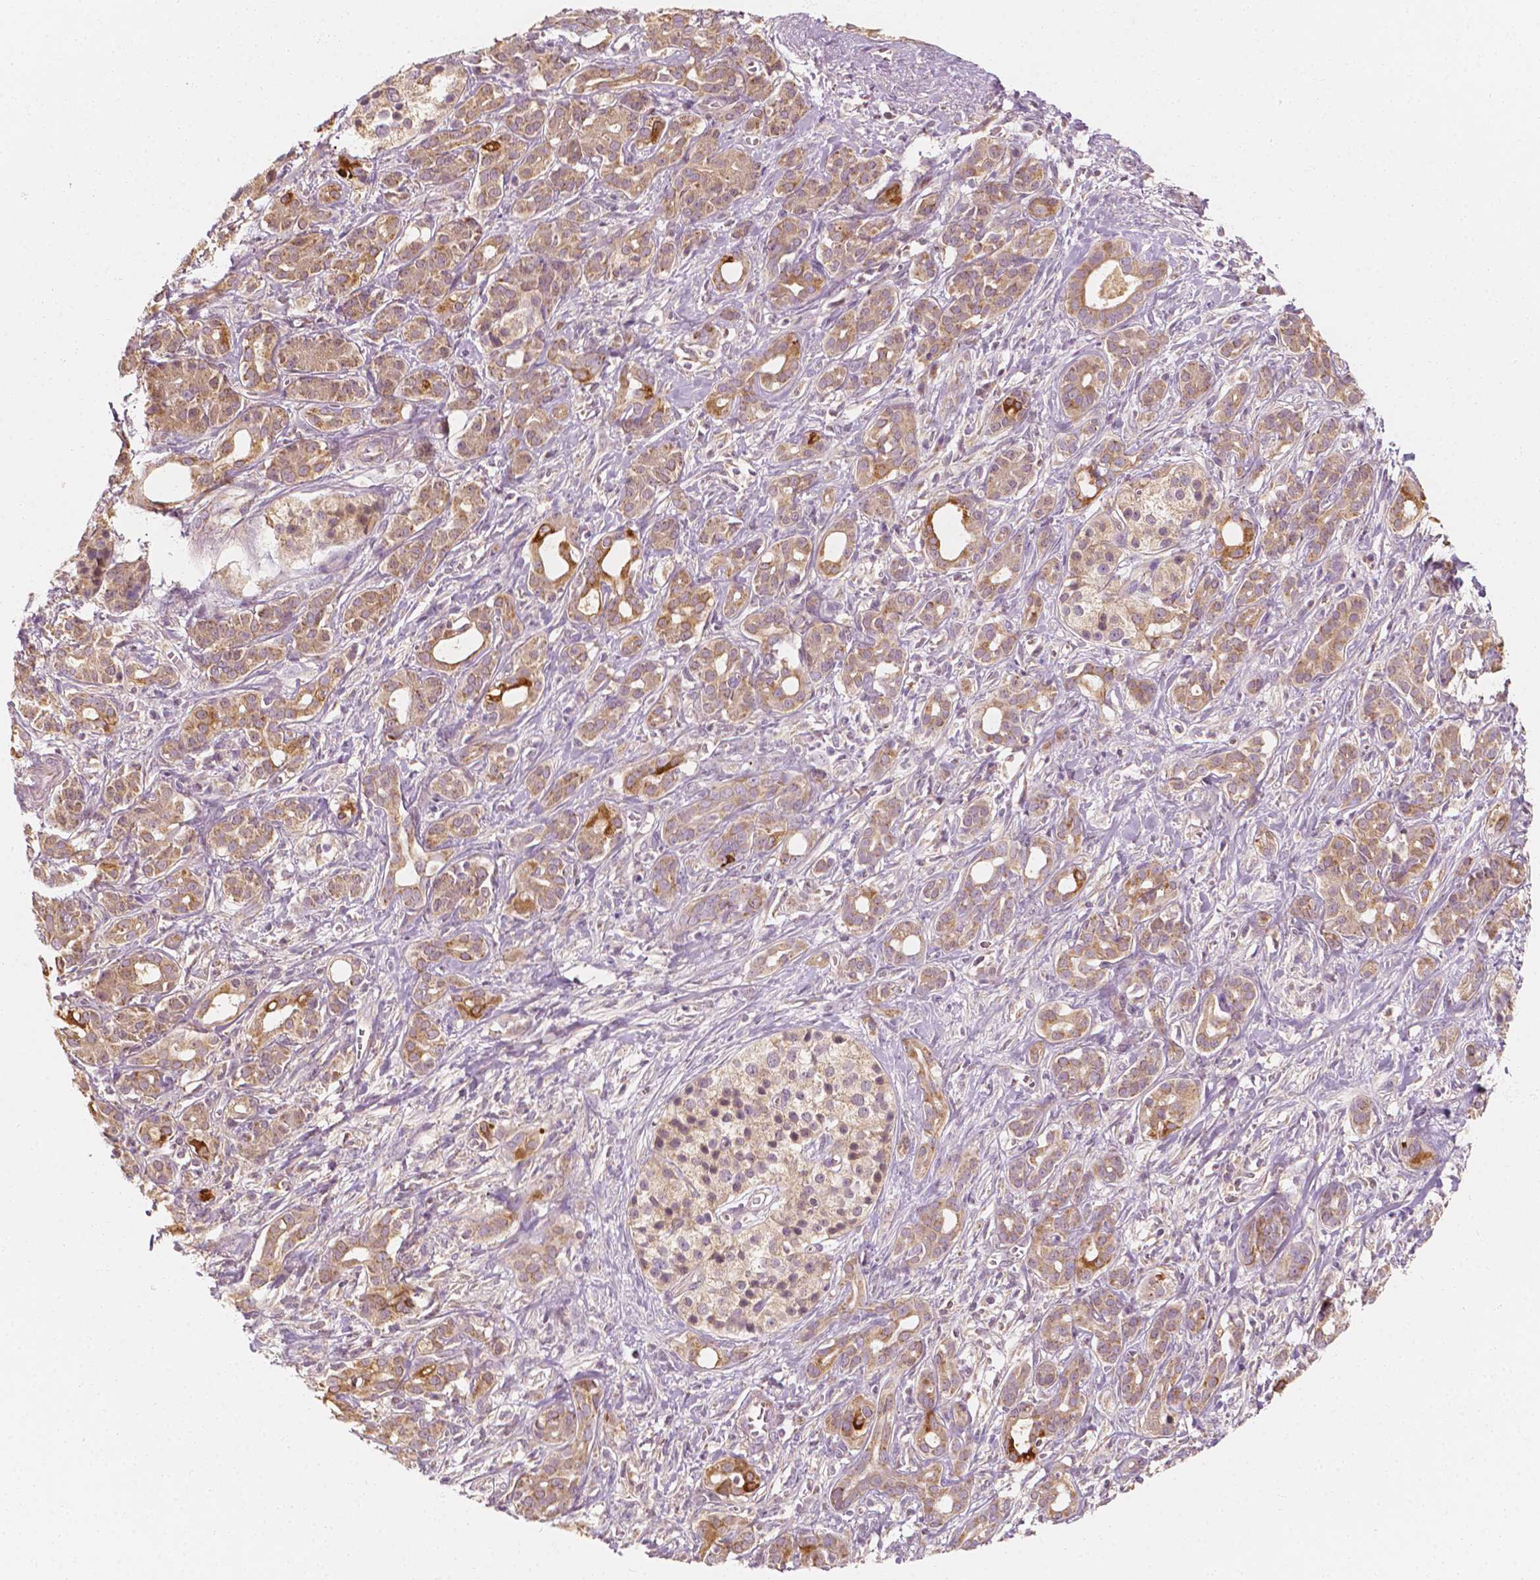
{"staining": {"intensity": "moderate", "quantity": ">75%", "location": "cytoplasmic/membranous"}, "tissue": "pancreatic cancer", "cell_type": "Tumor cells", "image_type": "cancer", "snomed": [{"axis": "morphology", "description": "Adenocarcinoma, NOS"}, {"axis": "topography", "description": "Pancreas"}], "caption": "A micrograph showing moderate cytoplasmic/membranous expression in approximately >75% of tumor cells in pancreatic cancer (adenocarcinoma), as visualized by brown immunohistochemical staining.", "gene": "SHPK", "patient": {"sex": "male", "age": 61}}